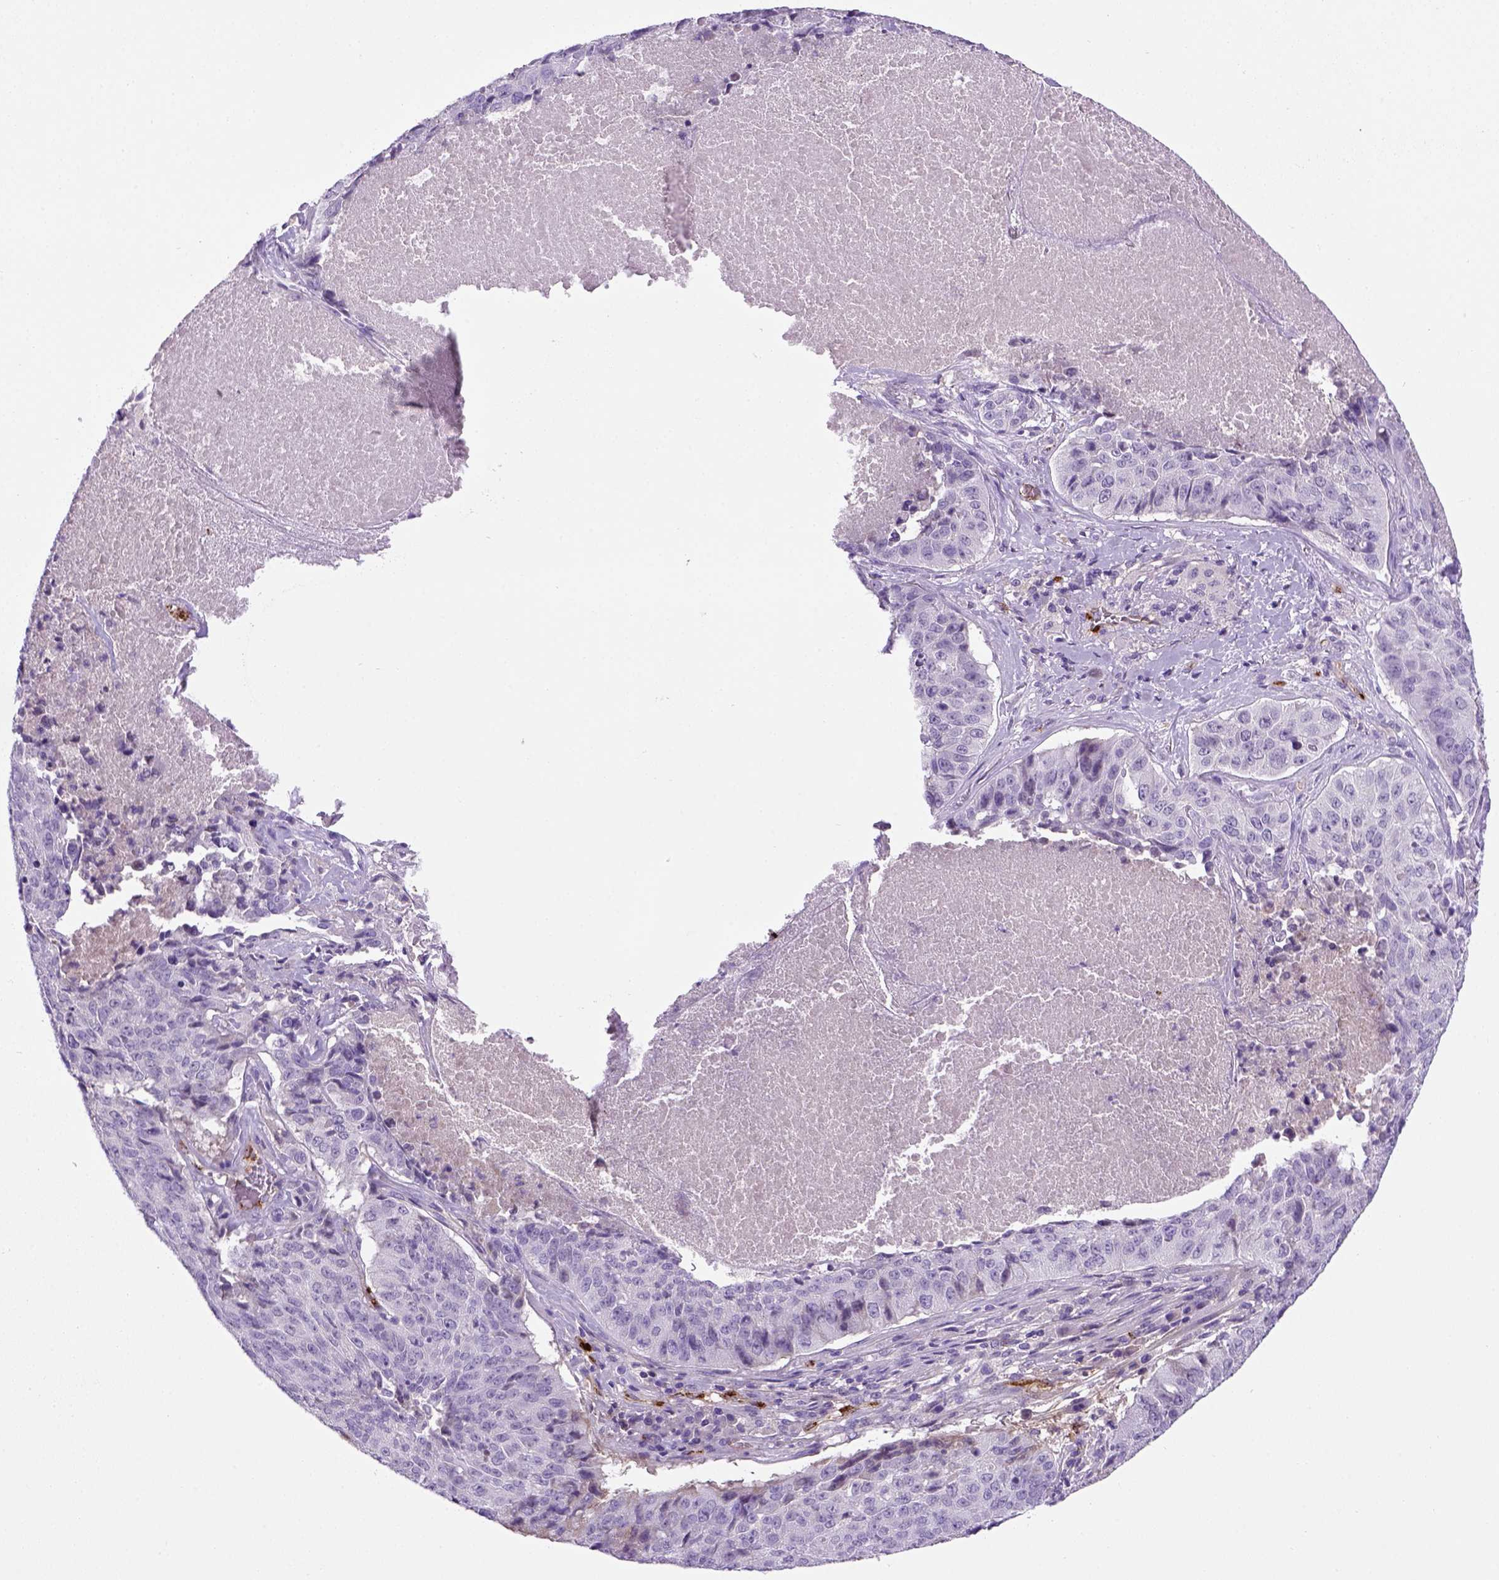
{"staining": {"intensity": "negative", "quantity": "none", "location": "none"}, "tissue": "lung cancer", "cell_type": "Tumor cells", "image_type": "cancer", "snomed": [{"axis": "morphology", "description": "Normal tissue, NOS"}, {"axis": "morphology", "description": "Squamous cell carcinoma, NOS"}, {"axis": "topography", "description": "Bronchus"}, {"axis": "topography", "description": "Lung"}], "caption": "DAB (3,3'-diaminobenzidine) immunohistochemical staining of human lung cancer (squamous cell carcinoma) reveals no significant expression in tumor cells. Brightfield microscopy of IHC stained with DAB (3,3'-diaminobenzidine) (brown) and hematoxylin (blue), captured at high magnification.", "gene": "VWF", "patient": {"sex": "male", "age": 64}}